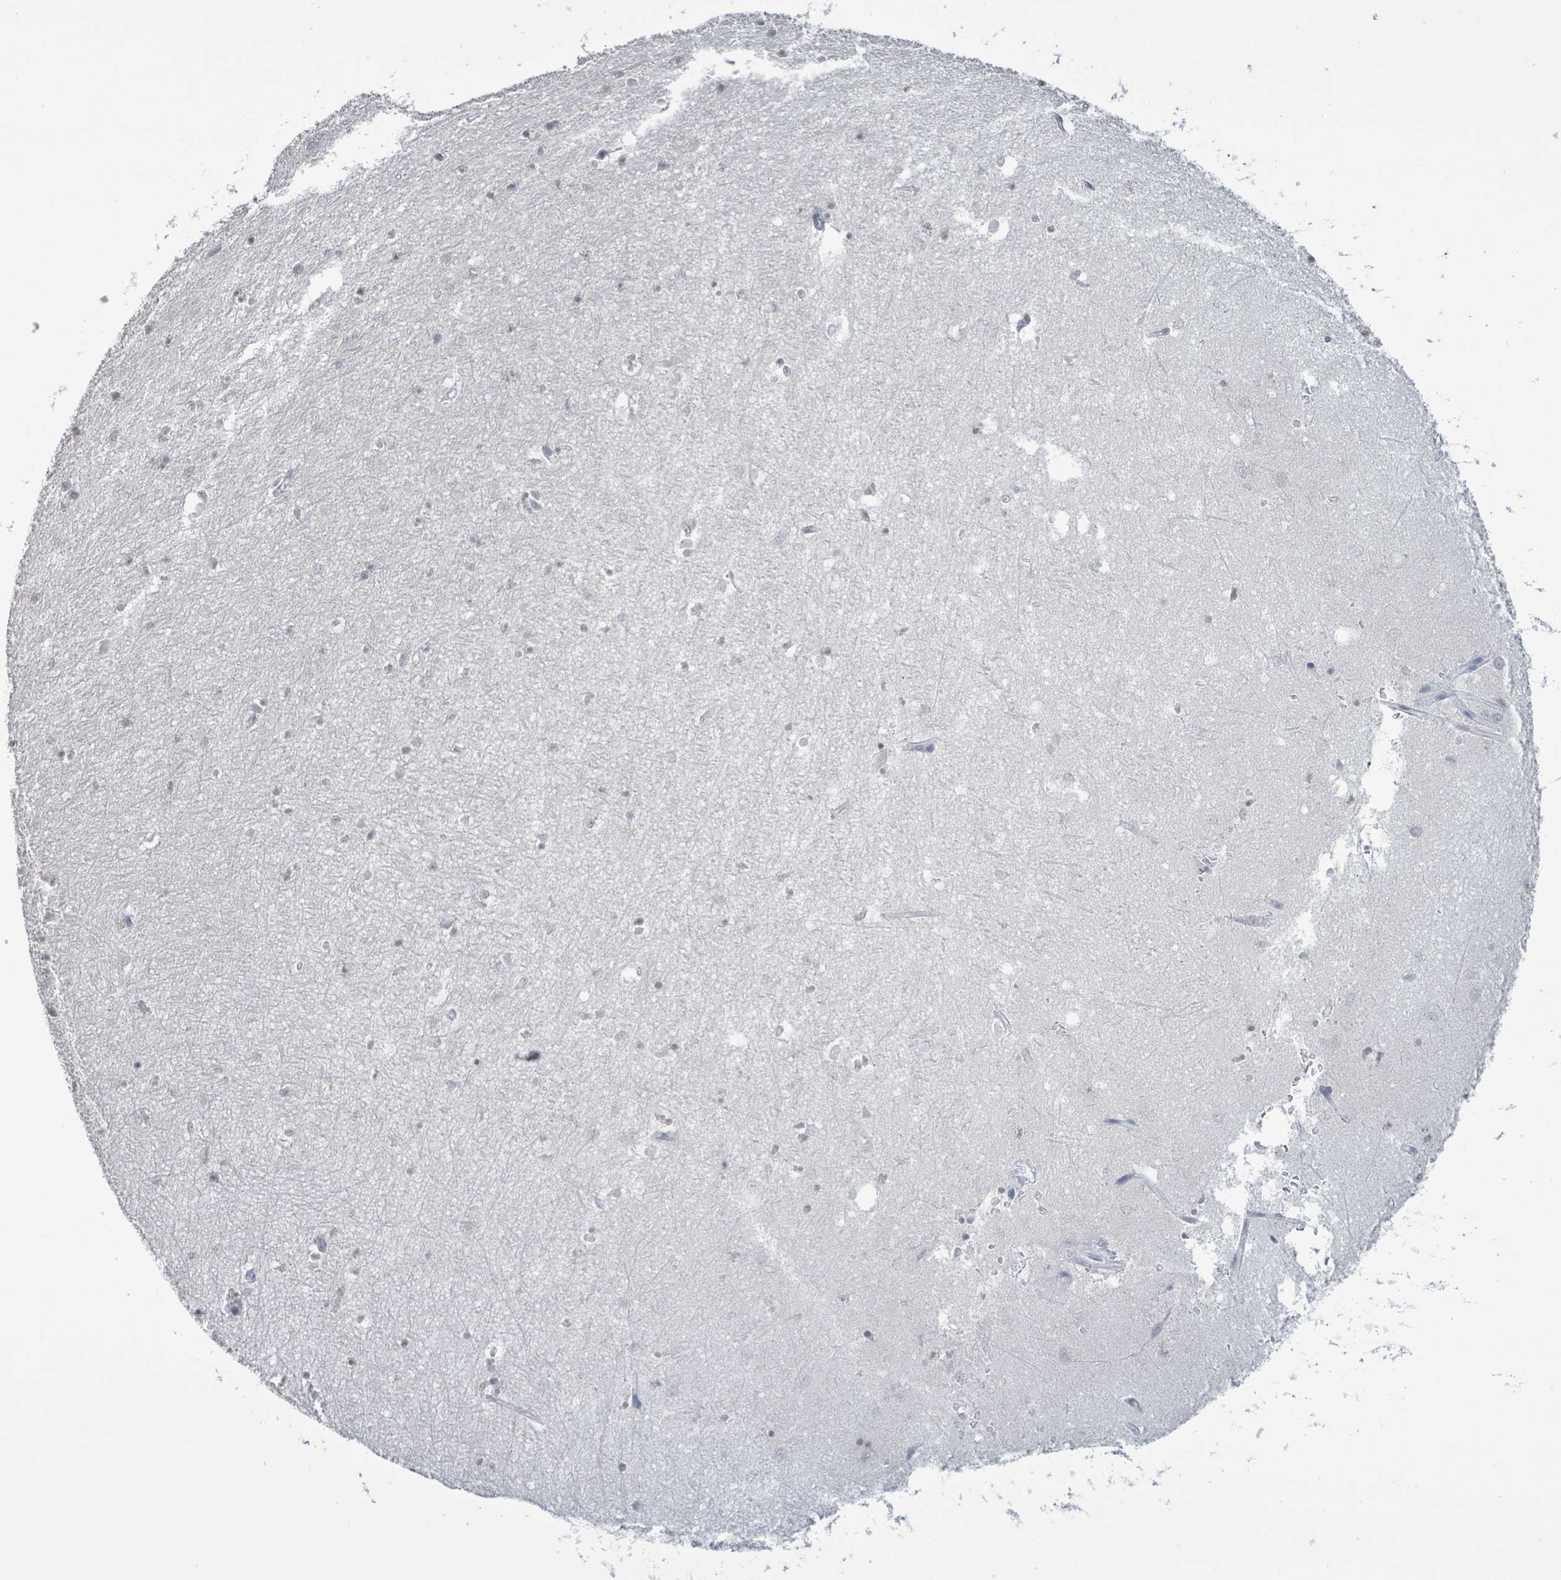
{"staining": {"intensity": "weak", "quantity": "<25%", "location": "nuclear"}, "tissue": "hippocampus", "cell_type": "Glial cells", "image_type": "normal", "snomed": [{"axis": "morphology", "description": "Normal tissue, NOS"}, {"axis": "topography", "description": "Hippocampus"}], "caption": "IHC of normal human hippocampus displays no positivity in glial cells.", "gene": "CA9", "patient": {"sex": "female", "age": 64}}